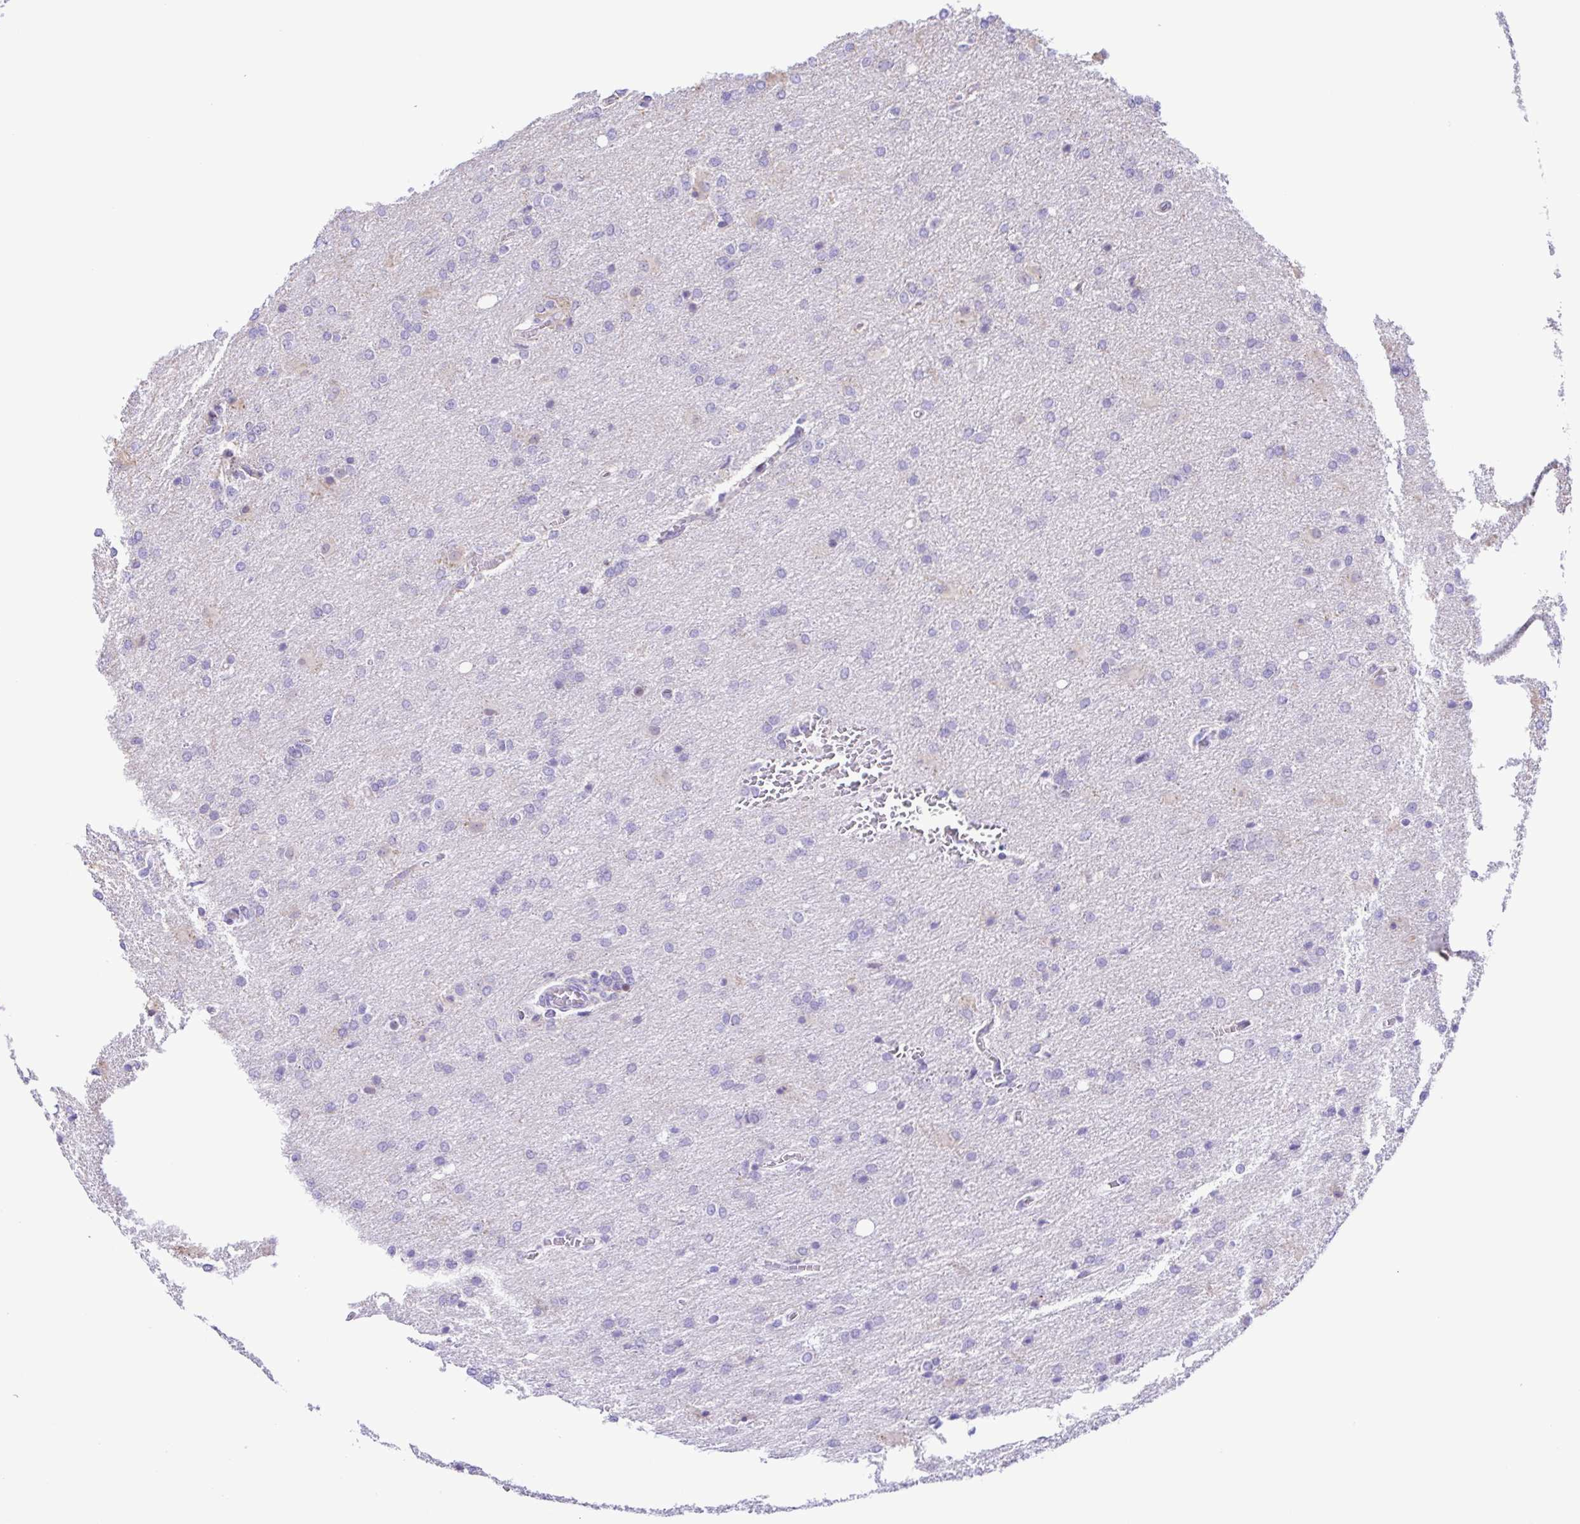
{"staining": {"intensity": "negative", "quantity": "none", "location": "none"}, "tissue": "glioma", "cell_type": "Tumor cells", "image_type": "cancer", "snomed": [{"axis": "morphology", "description": "Glioma, malignant, High grade"}, {"axis": "topography", "description": "Brain"}], "caption": "The histopathology image reveals no staining of tumor cells in malignant glioma (high-grade).", "gene": "TGM3", "patient": {"sex": "male", "age": 68}}